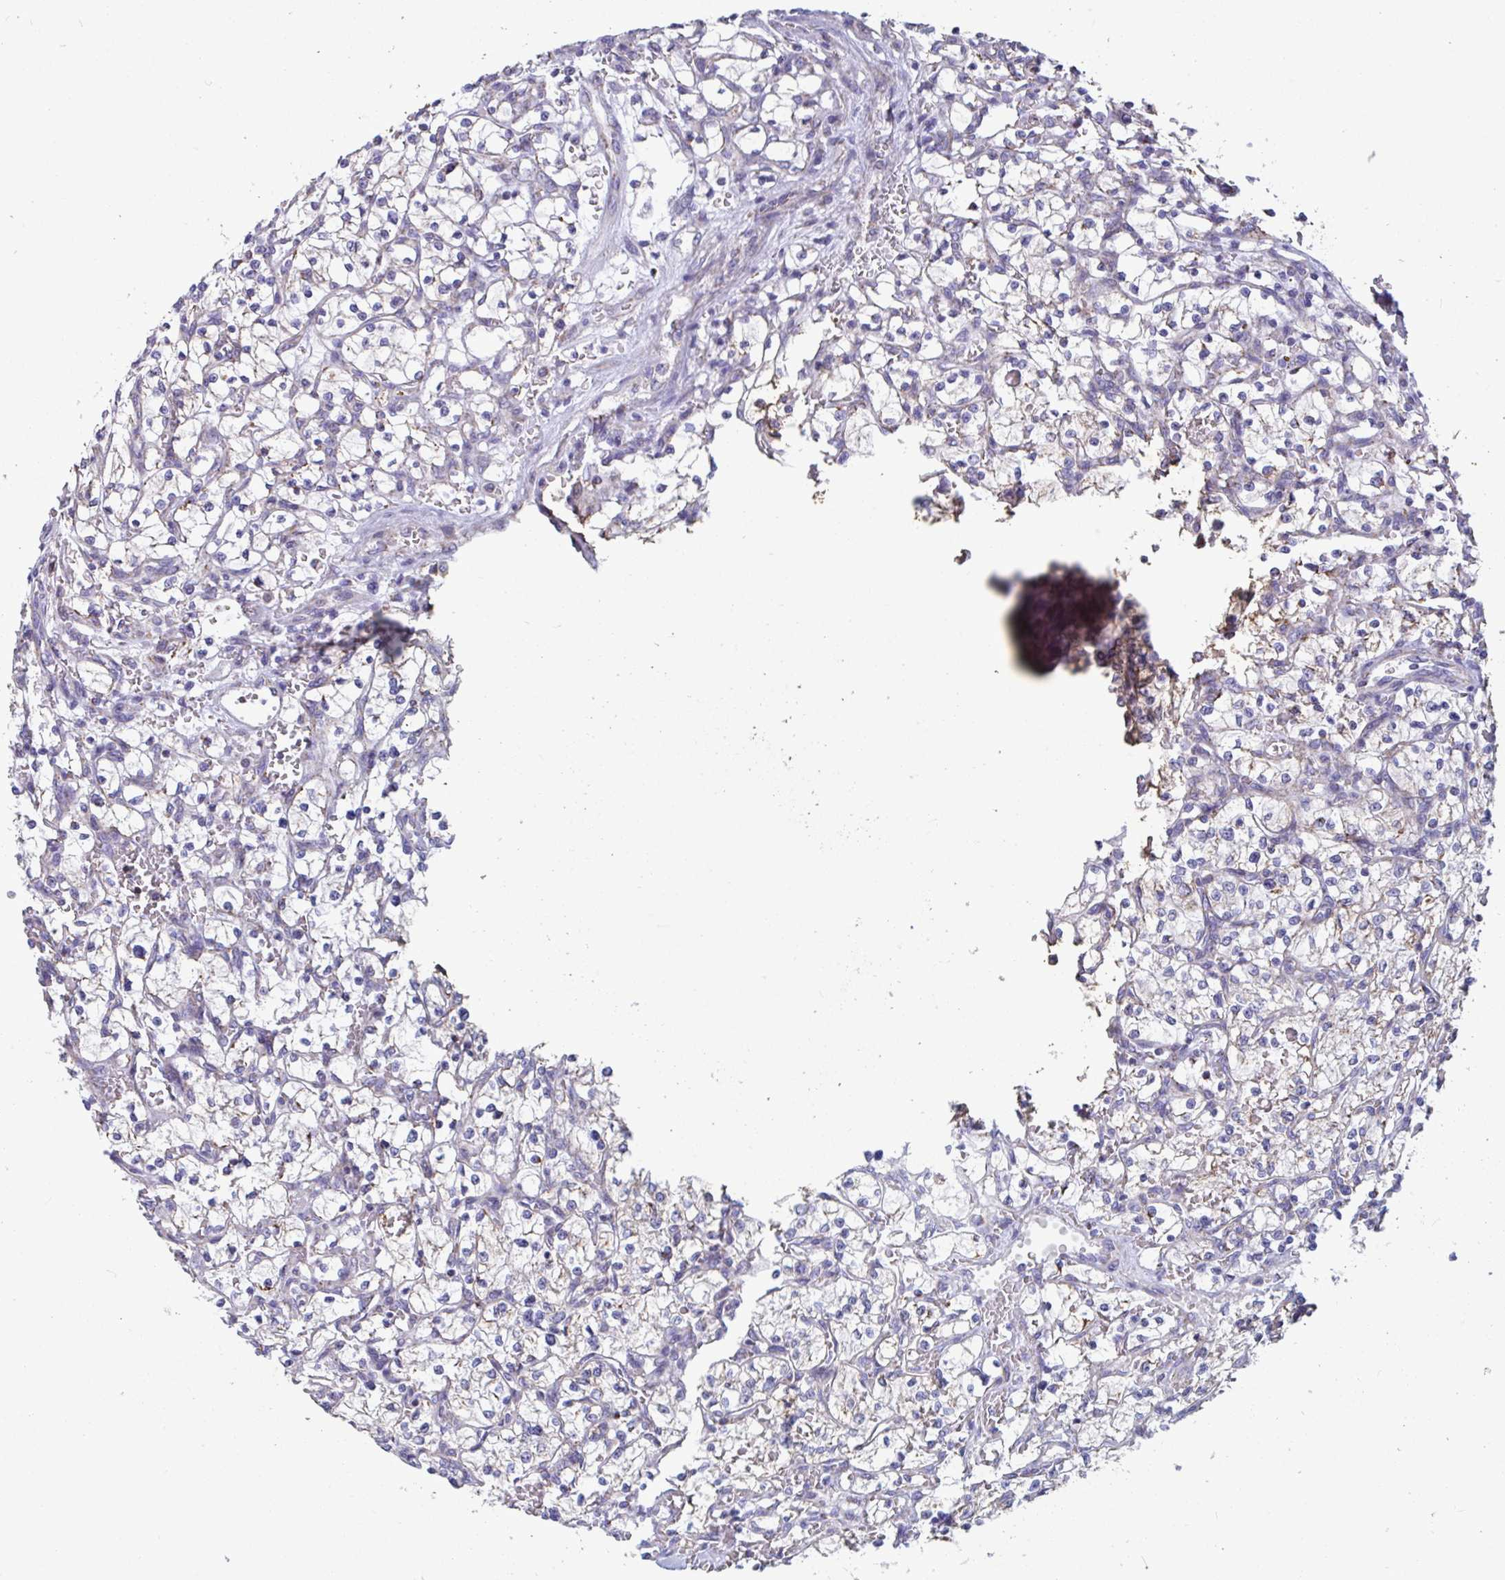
{"staining": {"intensity": "weak", "quantity": "<25%", "location": "cytoplasmic/membranous"}, "tissue": "renal cancer", "cell_type": "Tumor cells", "image_type": "cancer", "snomed": [{"axis": "morphology", "description": "Adenocarcinoma, NOS"}, {"axis": "topography", "description": "Kidney"}], "caption": "Immunohistochemistry image of human renal cancer stained for a protein (brown), which demonstrates no positivity in tumor cells.", "gene": "BCAT2", "patient": {"sex": "female", "age": 64}}